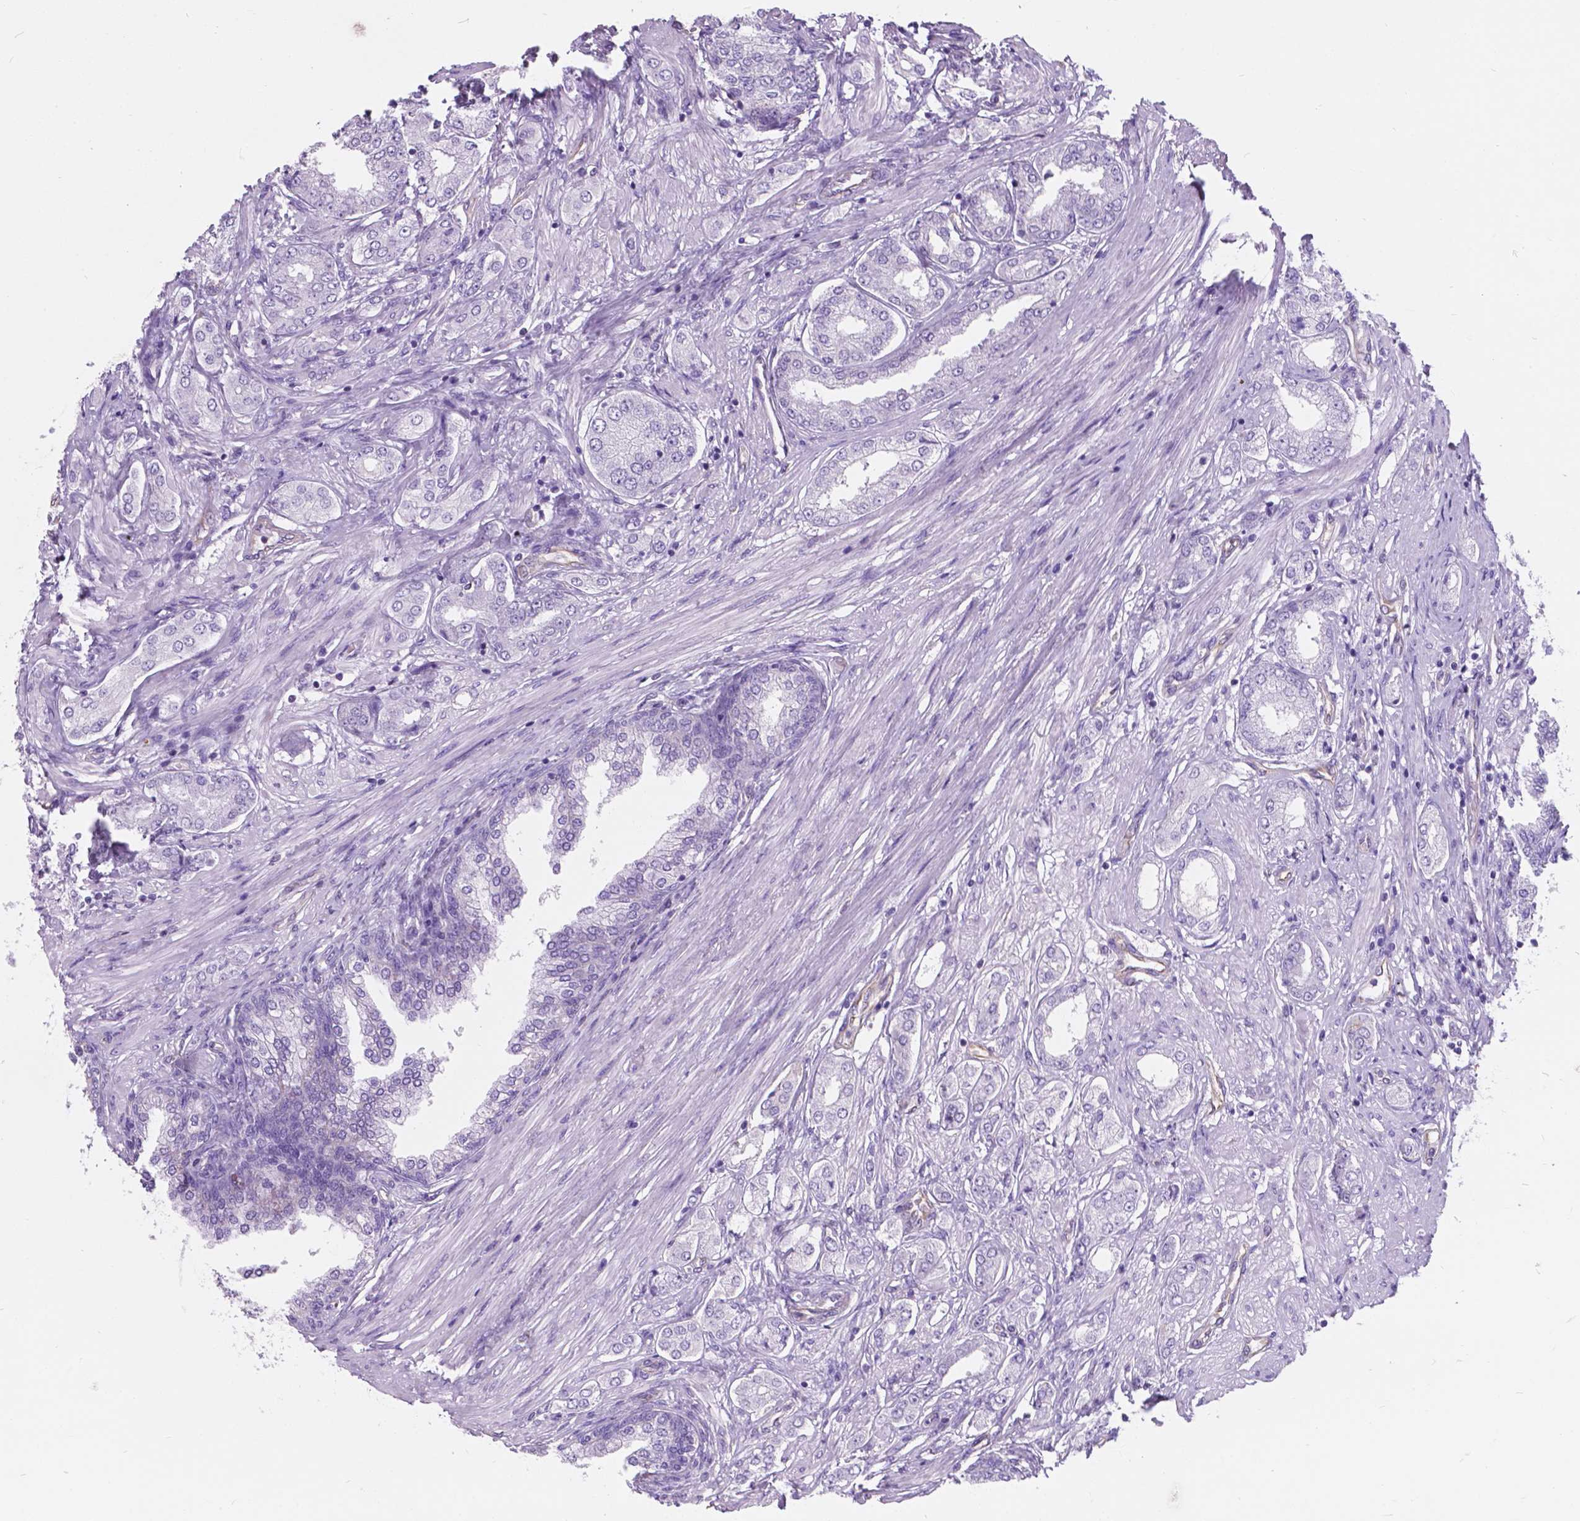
{"staining": {"intensity": "negative", "quantity": "none", "location": "none"}, "tissue": "prostate cancer", "cell_type": "Tumor cells", "image_type": "cancer", "snomed": [{"axis": "morphology", "description": "Adenocarcinoma, NOS"}, {"axis": "topography", "description": "Prostate"}], "caption": "Protein analysis of prostate adenocarcinoma exhibits no significant staining in tumor cells. Nuclei are stained in blue.", "gene": "AMOT", "patient": {"sex": "male", "age": 63}}